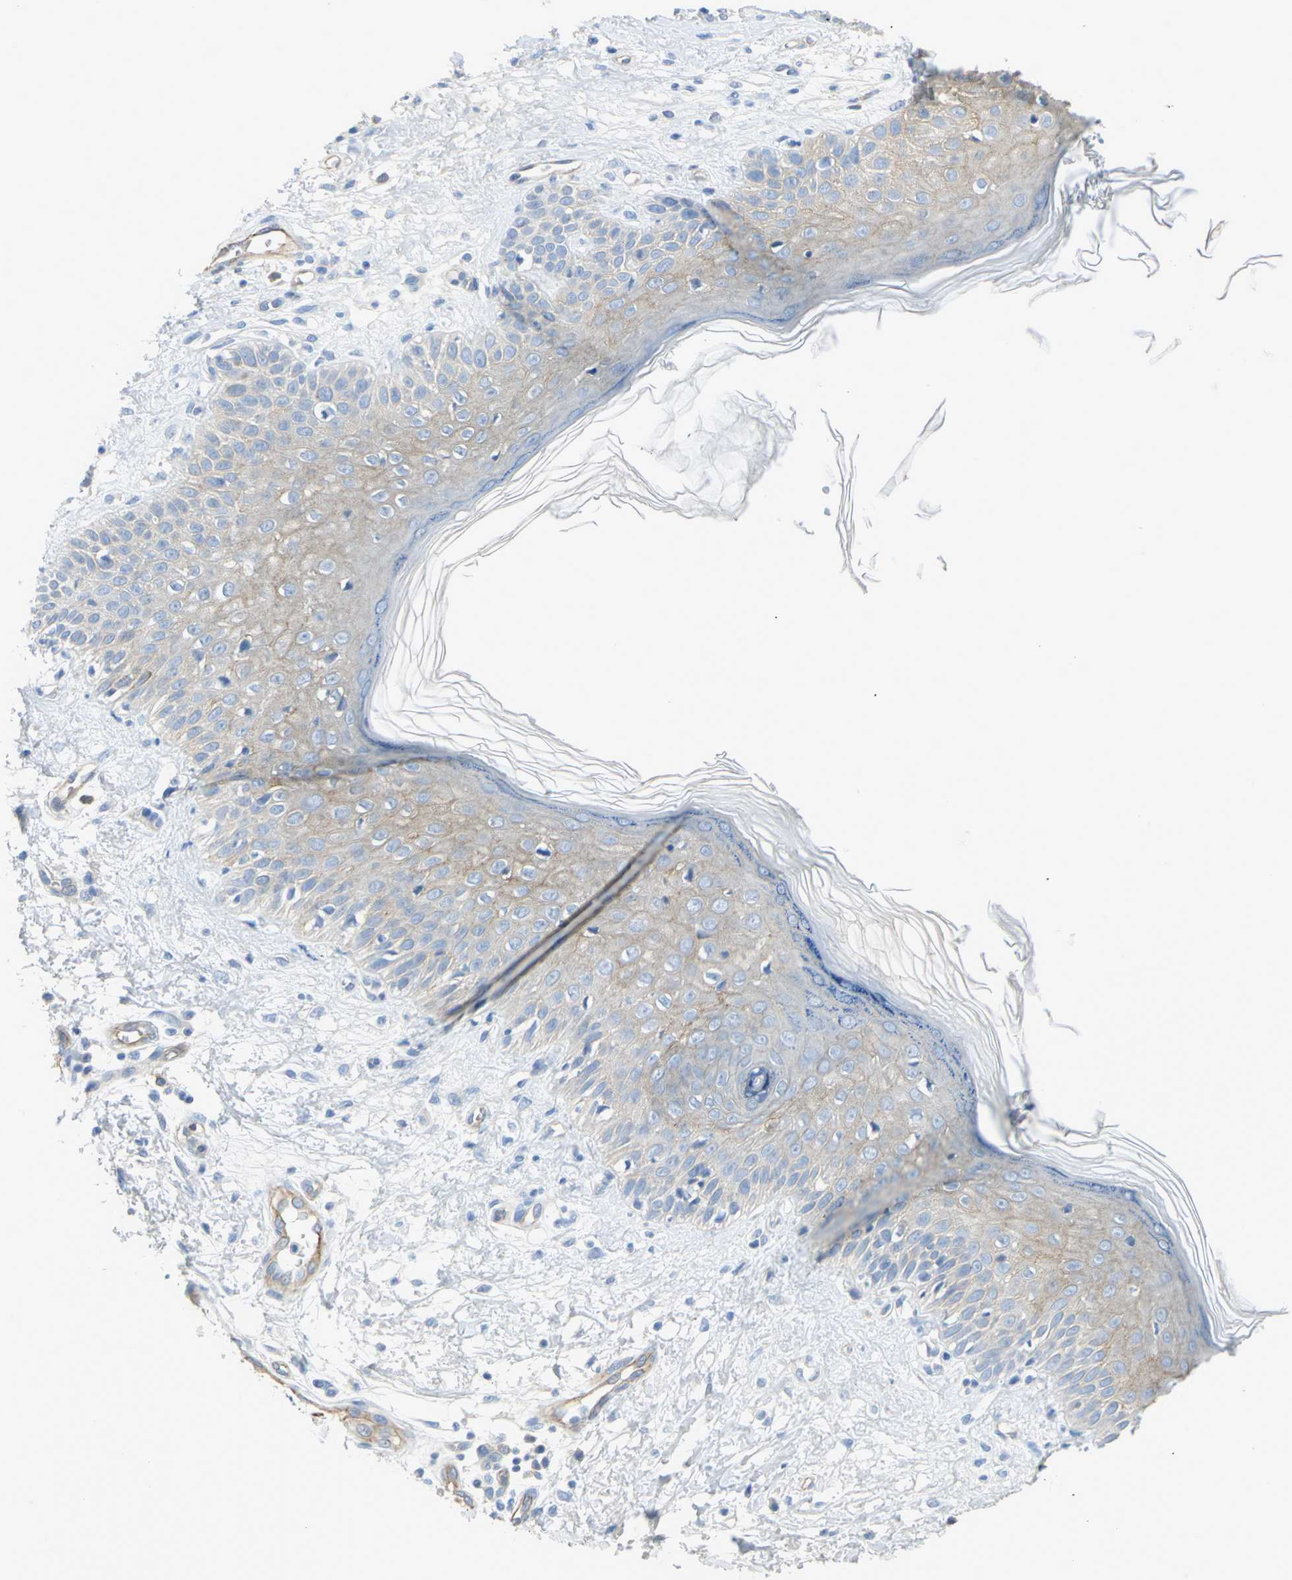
{"staining": {"intensity": "weak", "quantity": ">75%", "location": "cytoplasmic/membranous"}, "tissue": "skin cancer", "cell_type": "Tumor cells", "image_type": "cancer", "snomed": [{"axis": "morphology", "description": "Squamous cell carcinoma, NOS"}, {"axis": "topography", "description": "Skin"}], "caption": "Immunohistochemistry (DAB (3,3'-diaminobenzidine)) staining of skin cancer (squamous cell carcinoma) exhibits weak cytoplasmic/membranous protein positivity in about >75% of tumor cells. (DAB (3,3'-diaminobenzidine) = brown stain, brightfield microscopy at high magnification).", "gene": "FLNB", "patient": {"sex": "female", "age": 78}}